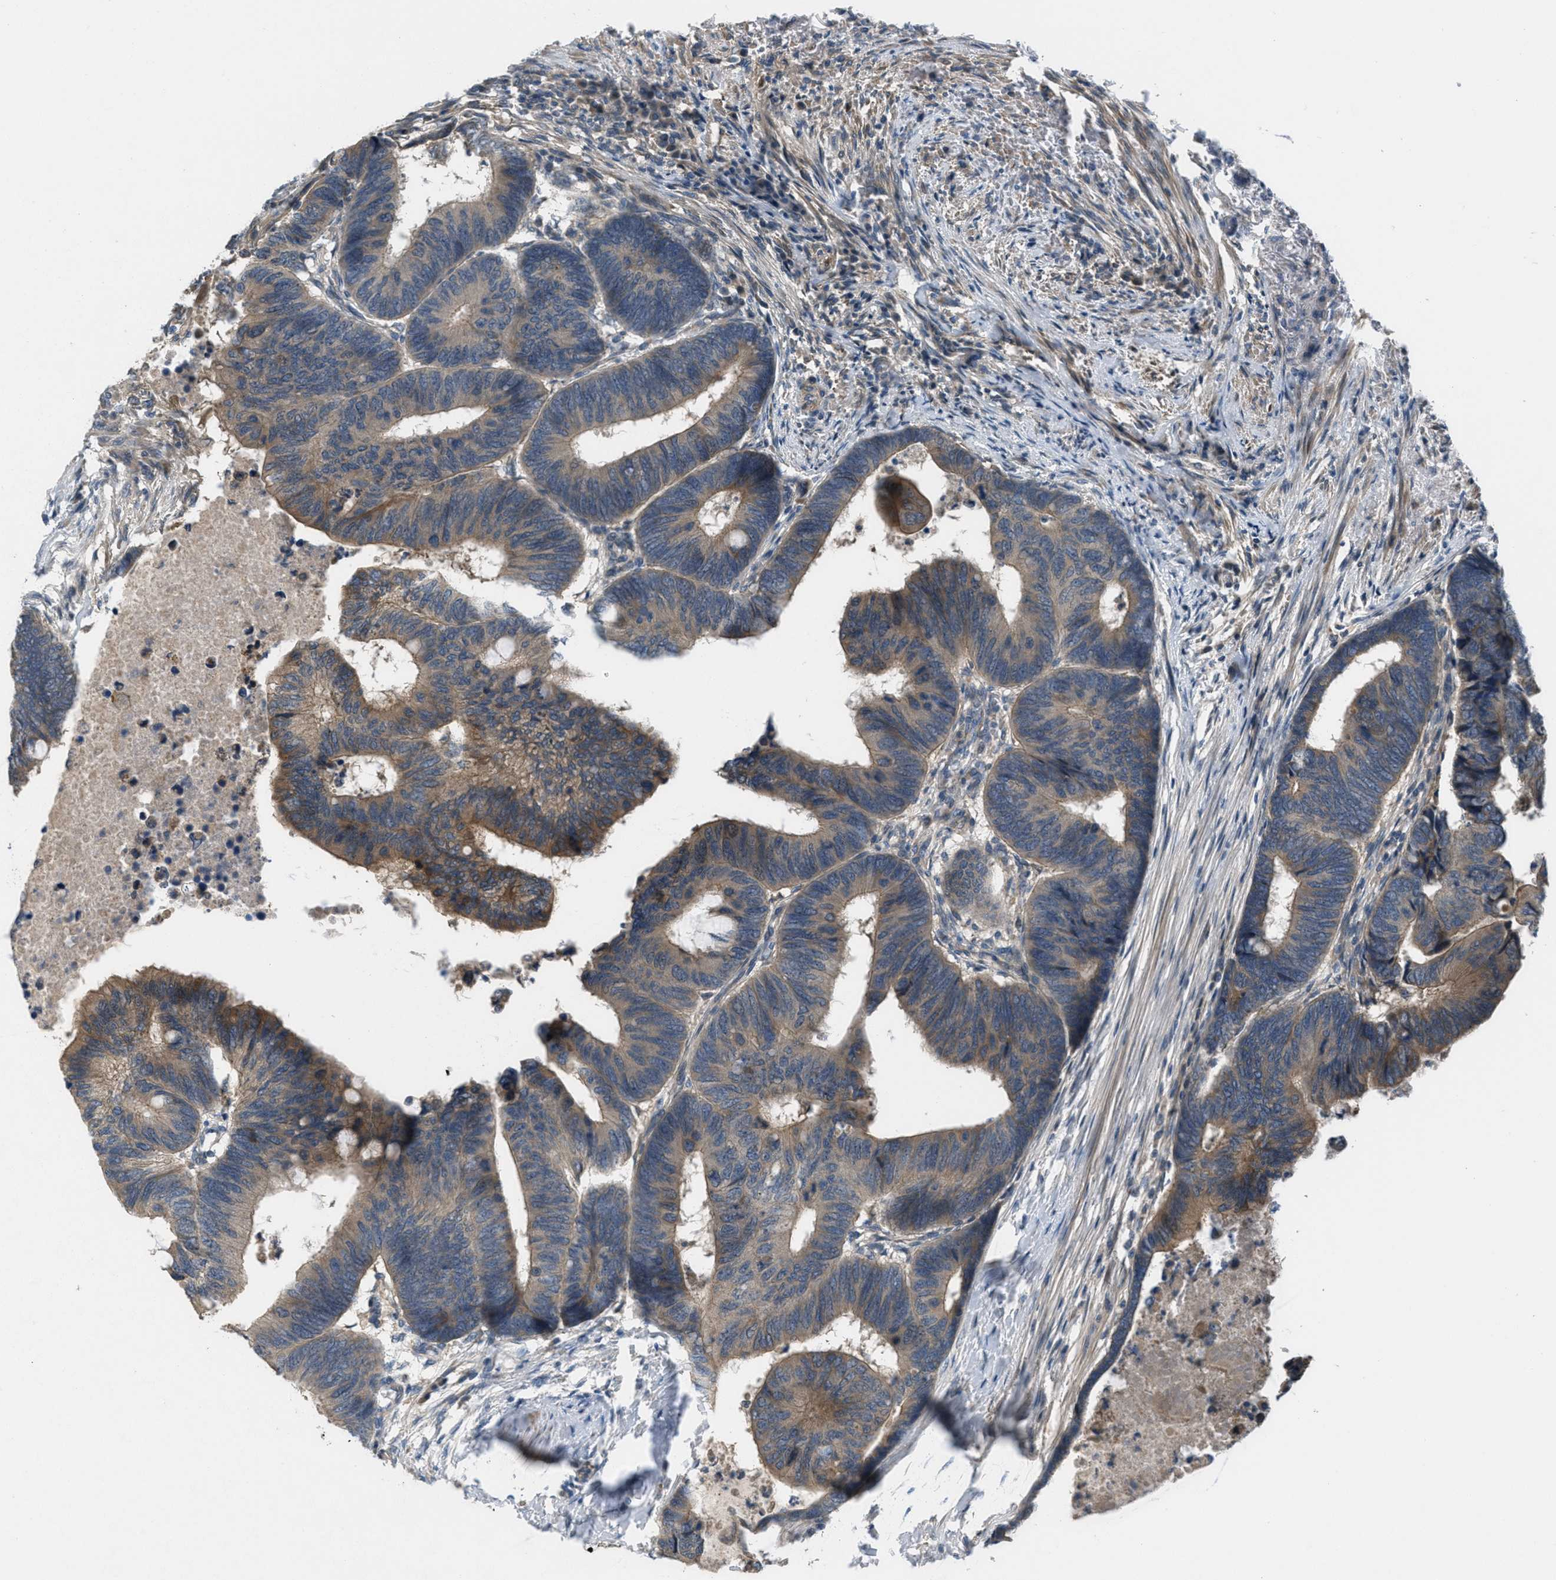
{"staining": {"intensity": "moderate", "quantity": "25%-75%", "location": "cytoplasmic/membranous"}, "tissue": "colorectal cancer", "cell_type": "Tumor cells", "image_type": "cancer", "snomed": [{"axis": "morphology", "description": "Normal tissue, NOS"}, {"axis": "morphology", "description": "Adenocarcinoma, NOS"}, {"axis": "topography", "description": "Rectum"}, {"axis": "topography", "description": "Peripheral nerve tissue"}], "caption": "IHC (DAB) staining of human colorectal cancer shows moderate cytoplasmic/membranous protein expression in approximately 25%-75% of tumor cells.", "gene": "ADCY6", "patient": {"sex": "male", "age": 92}}